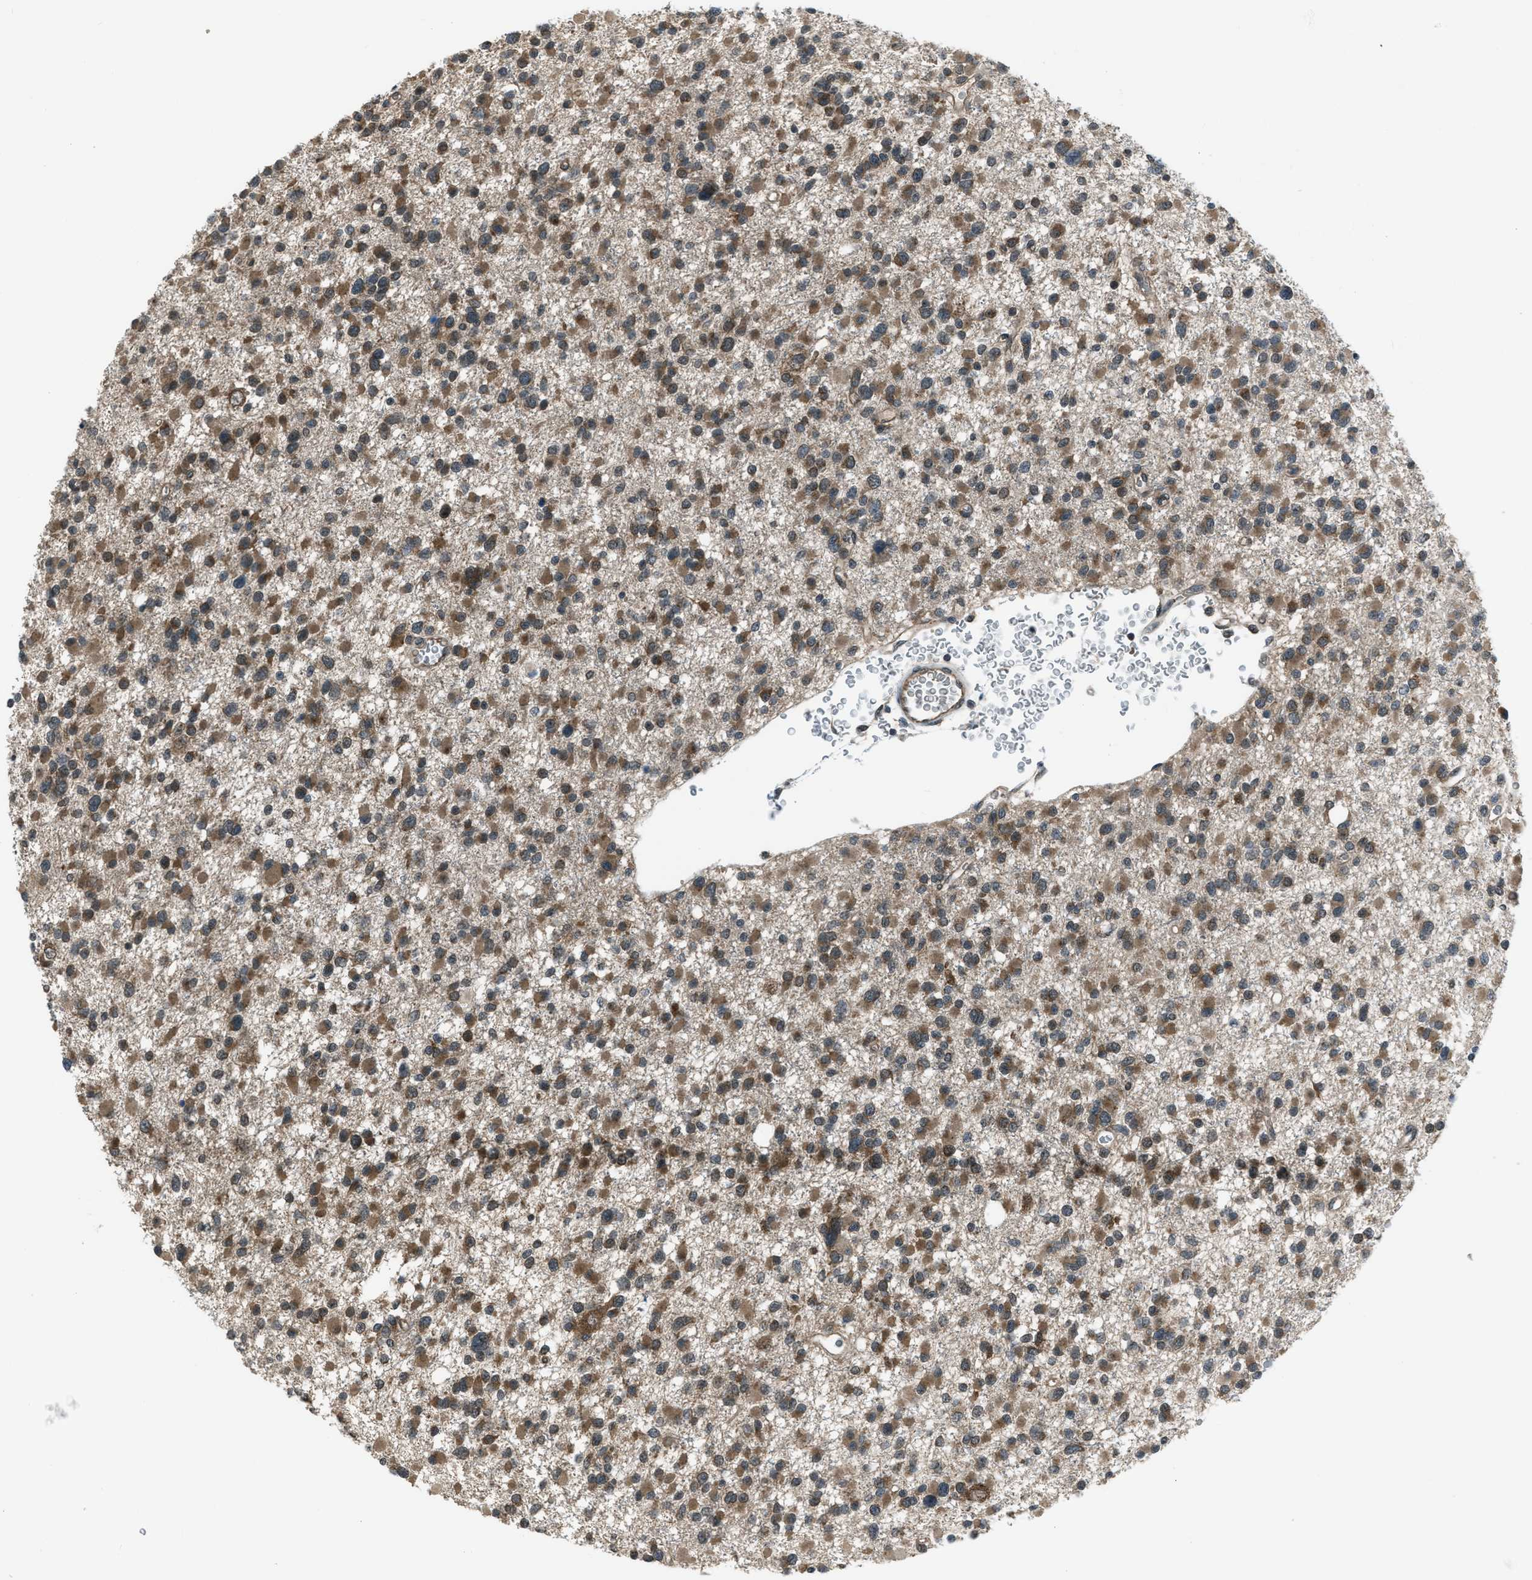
{"staining": {"intensity": "moderate", "quantity": ">75%", "location": "cytoplasmic/membranous"}, "tissue": "glioma", "cell_type": "Tumor cells", "image_type": "cancer", "snomed": [{"axis": "morphology", "description": "Glioma, malignant, Low grade"}, {"axis": "topography", "description": "Brain"}], "caption": "DAB (3,3'-diaminobenzidine) immunohistochemical staining of malignant glioma (low-grade) reveals moderate cytoplasmic/membranous protein staining in about >75% of tumor cells. (DAB IHC, brown staining for protein, blue staining for nuclei).", "gene": "ASAP2", "patient": {"sex": "female", "age": 22}}